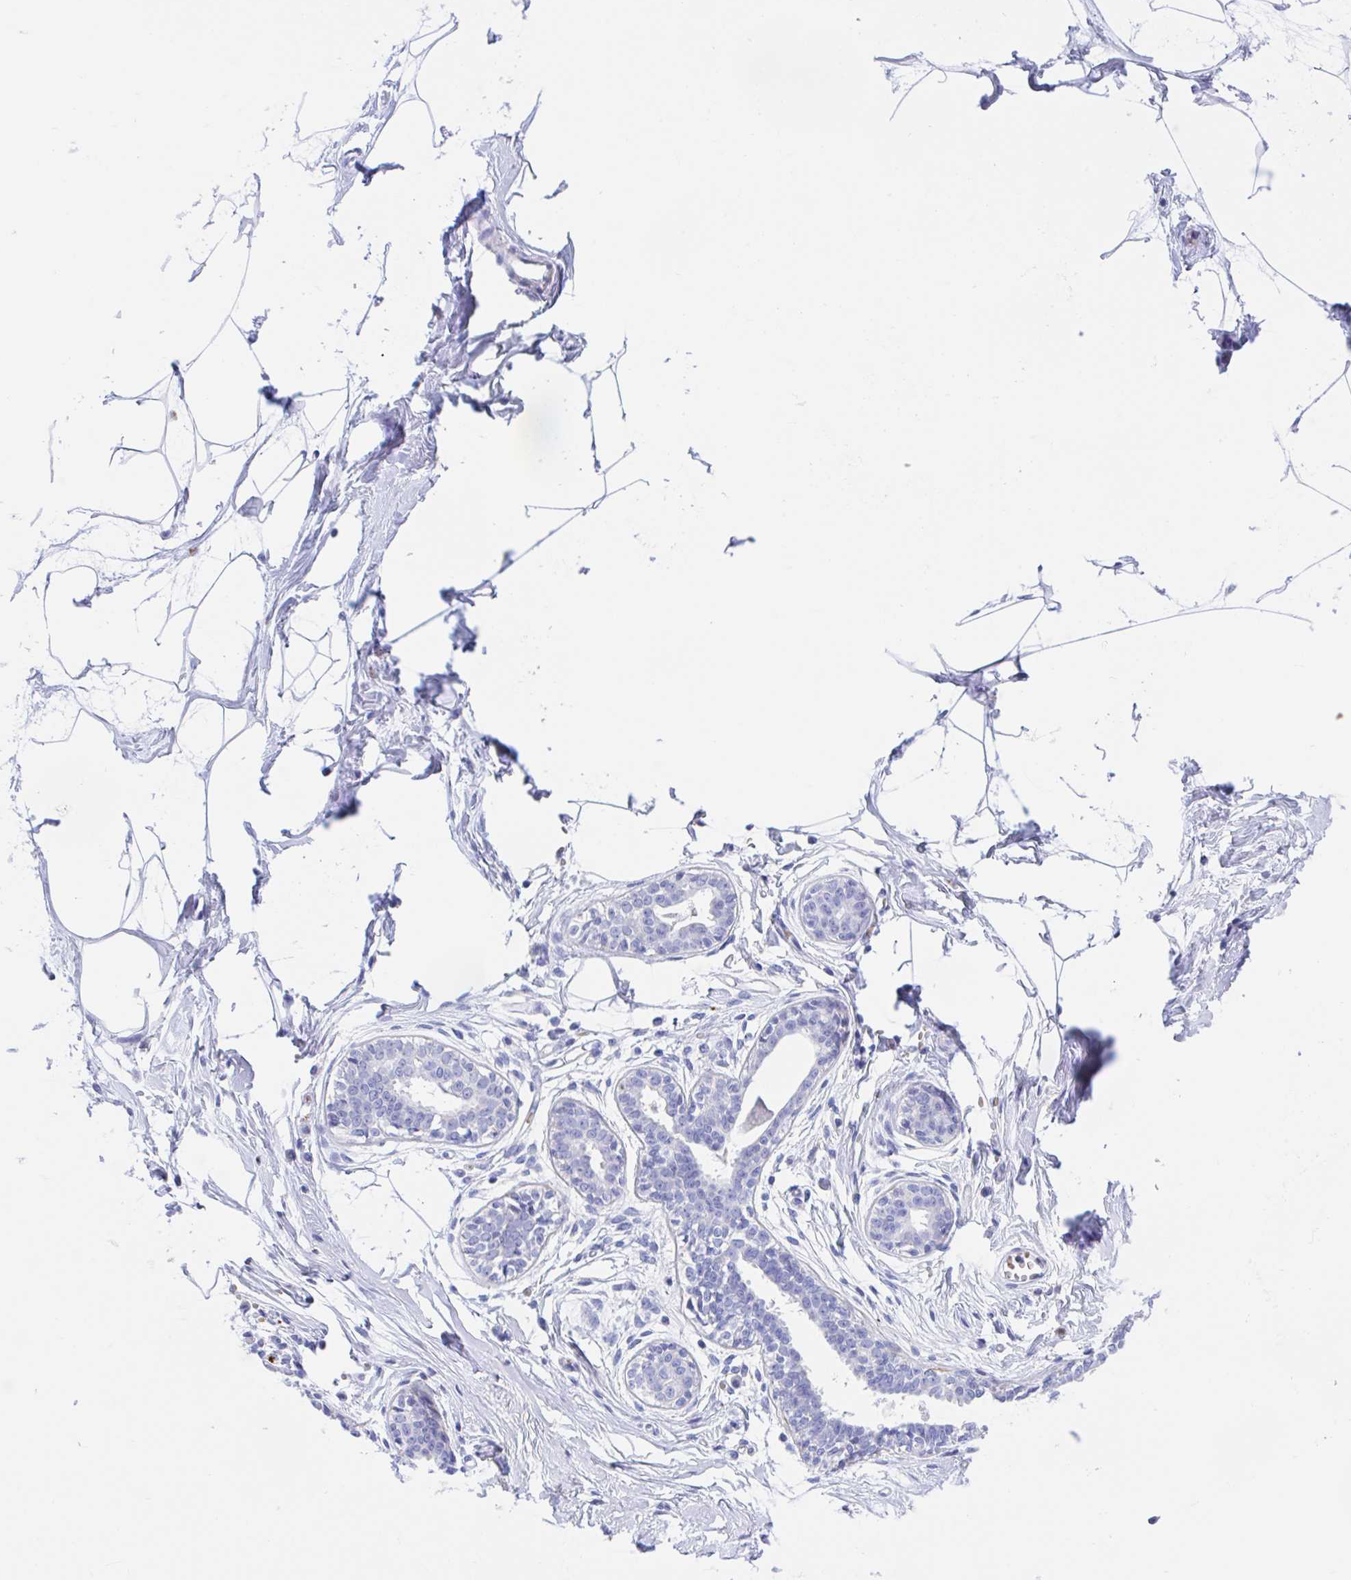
{"staining": {"intensity": "negative", "quantity": "none", "location": "none"}, "tissue": "breast", "cell_type": "Adipocytes", "image_type": "normal", "snomed": [{"axis": "morphology", "description": "Normal tissue, NOS"}, {"axis": "topography", "description": "Breast"}], "caption": "High power microscopy micrograph of an IHC image of unremarkable breast, revealing no significant staining in adipocytes.", "gene": "ANKRD9", "patient": {"sex": "female", "age": 45}}